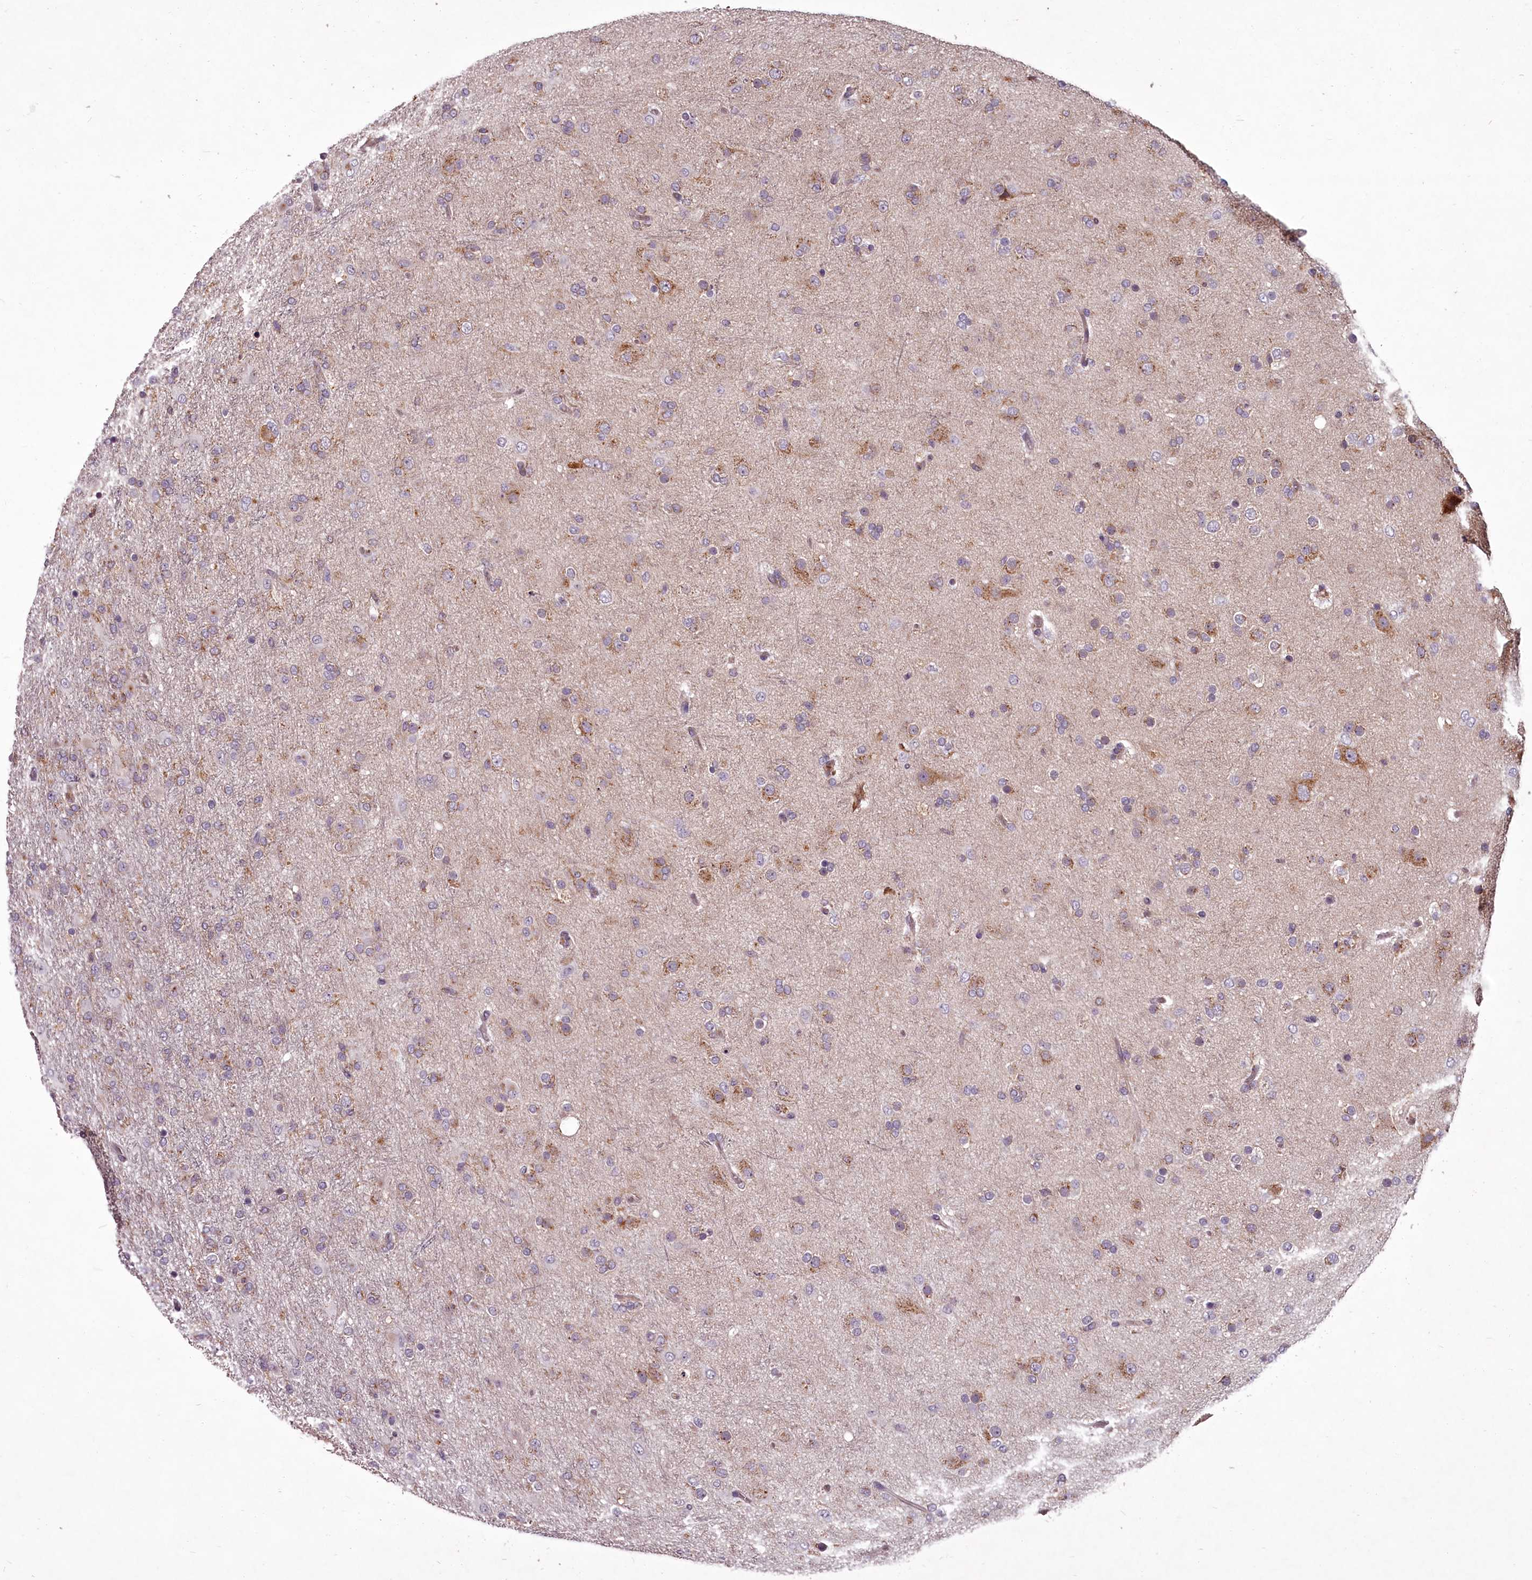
{"staining": {"intensity": "negative", "quantity": "none", "location": "none"}, "tissue": "glioma", "cell_type": "Tumor cells", "image_type": "cancer", "snomed": [{"axis": "morphology", "description": "Glioma, malignant, Low grade"}, {"axis": "topography", "description": "Brain"}], "caption": "Glioma stained for a protein using immunohistochemistry displays no staining tumor cells.", "gene": "STX6", "patient": {"sex": "male", "age": 65}}